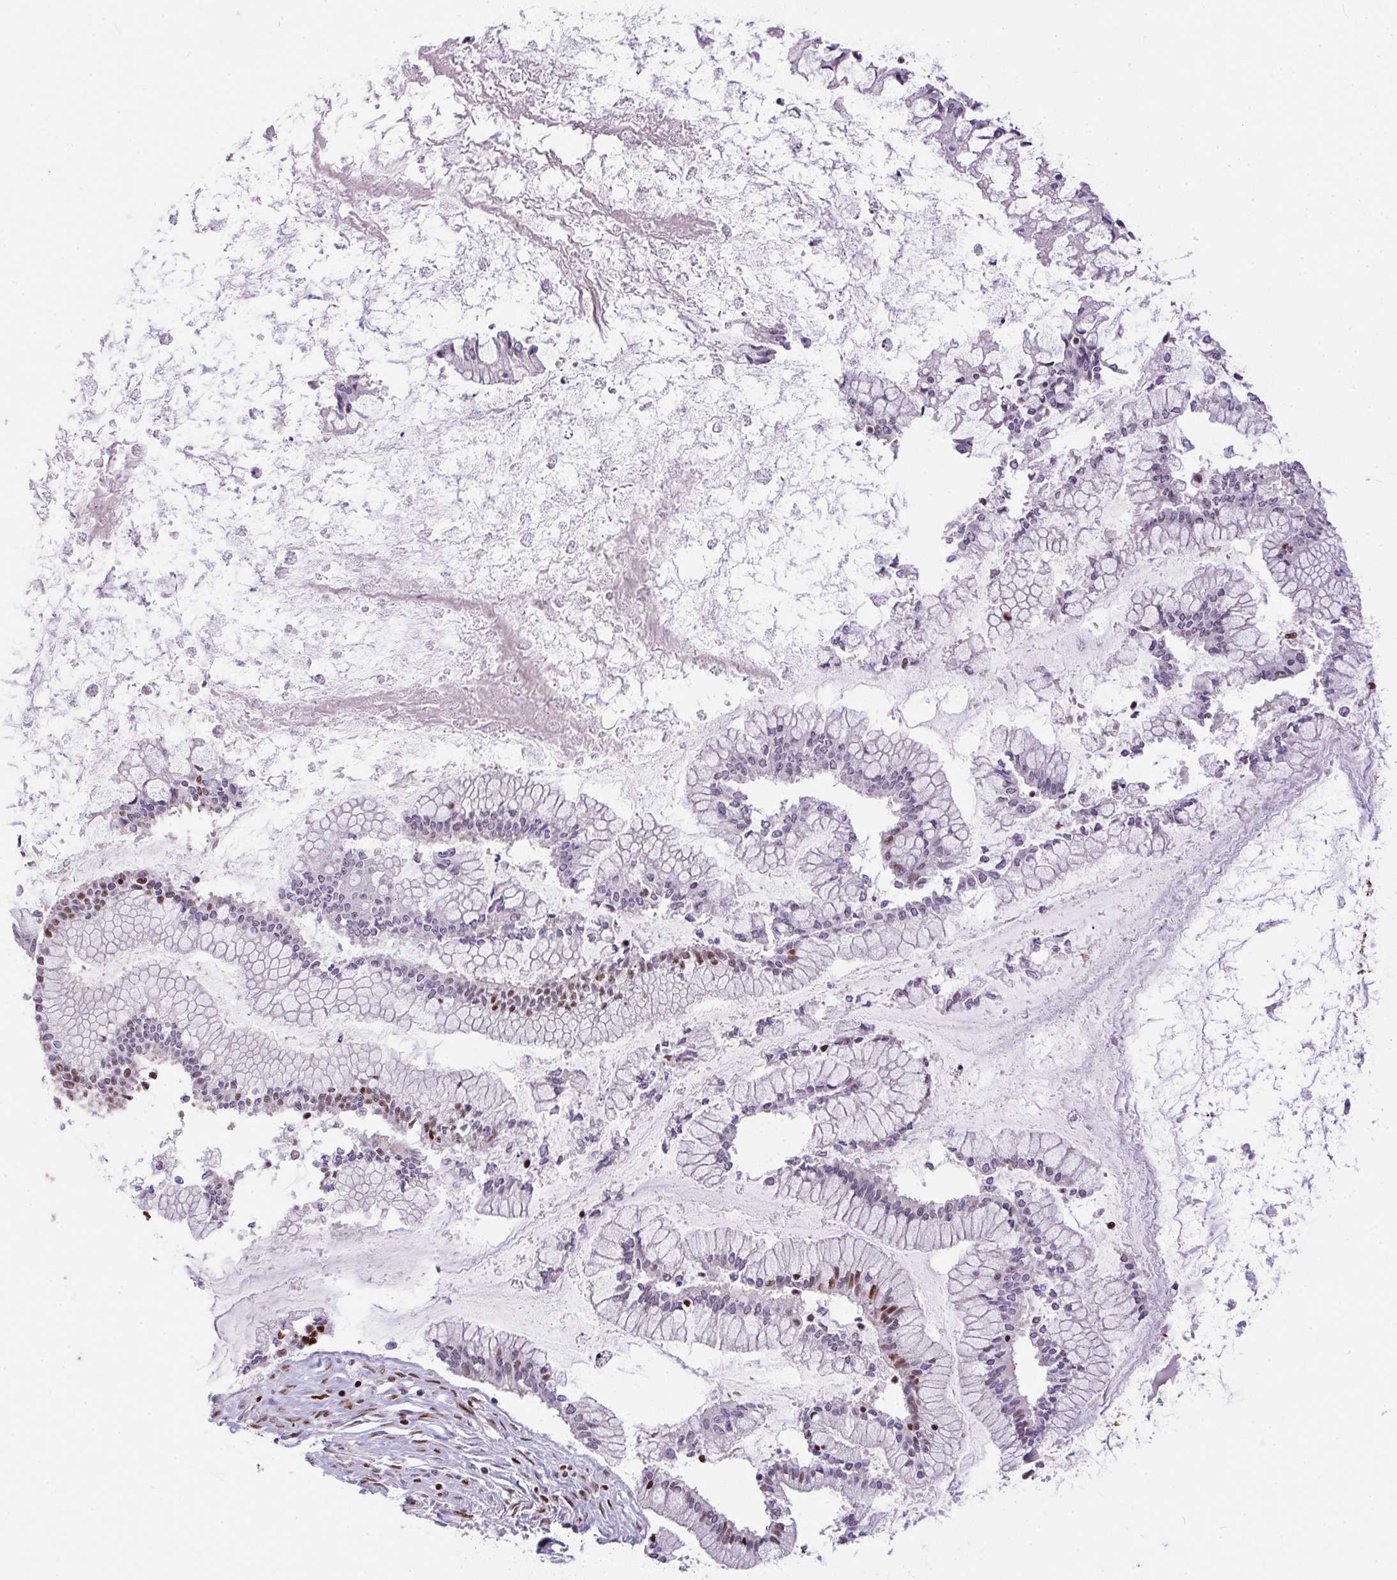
{"staining": {"intensity": "moderate", "quantity": "<25%", "location": "nuclear"}, "tissue": "ovarian cancer", "cell_type": "Tumor cells", "image_type": "cancer", "snomed": [{"axis": "morphology", "description": "Cystadenocarcinoma, mucinous, NOS"}, {"axis": "topography", "description": "Ovary"}], "caption": "Immunohistochemistry staining of ovarian cancer (mucinous cystadenocarcinoma), which exhibits low levels of moderate nuclear staining in about <25% of tumor cells indicating moderate nuclear protein positivity. The staining was performed using DAB (brown) for protein detection and nuclei were counterstained in hematoxylin (blue).", "gene": "PAGE3", "patient": {"sex": "female", "age": 67}}